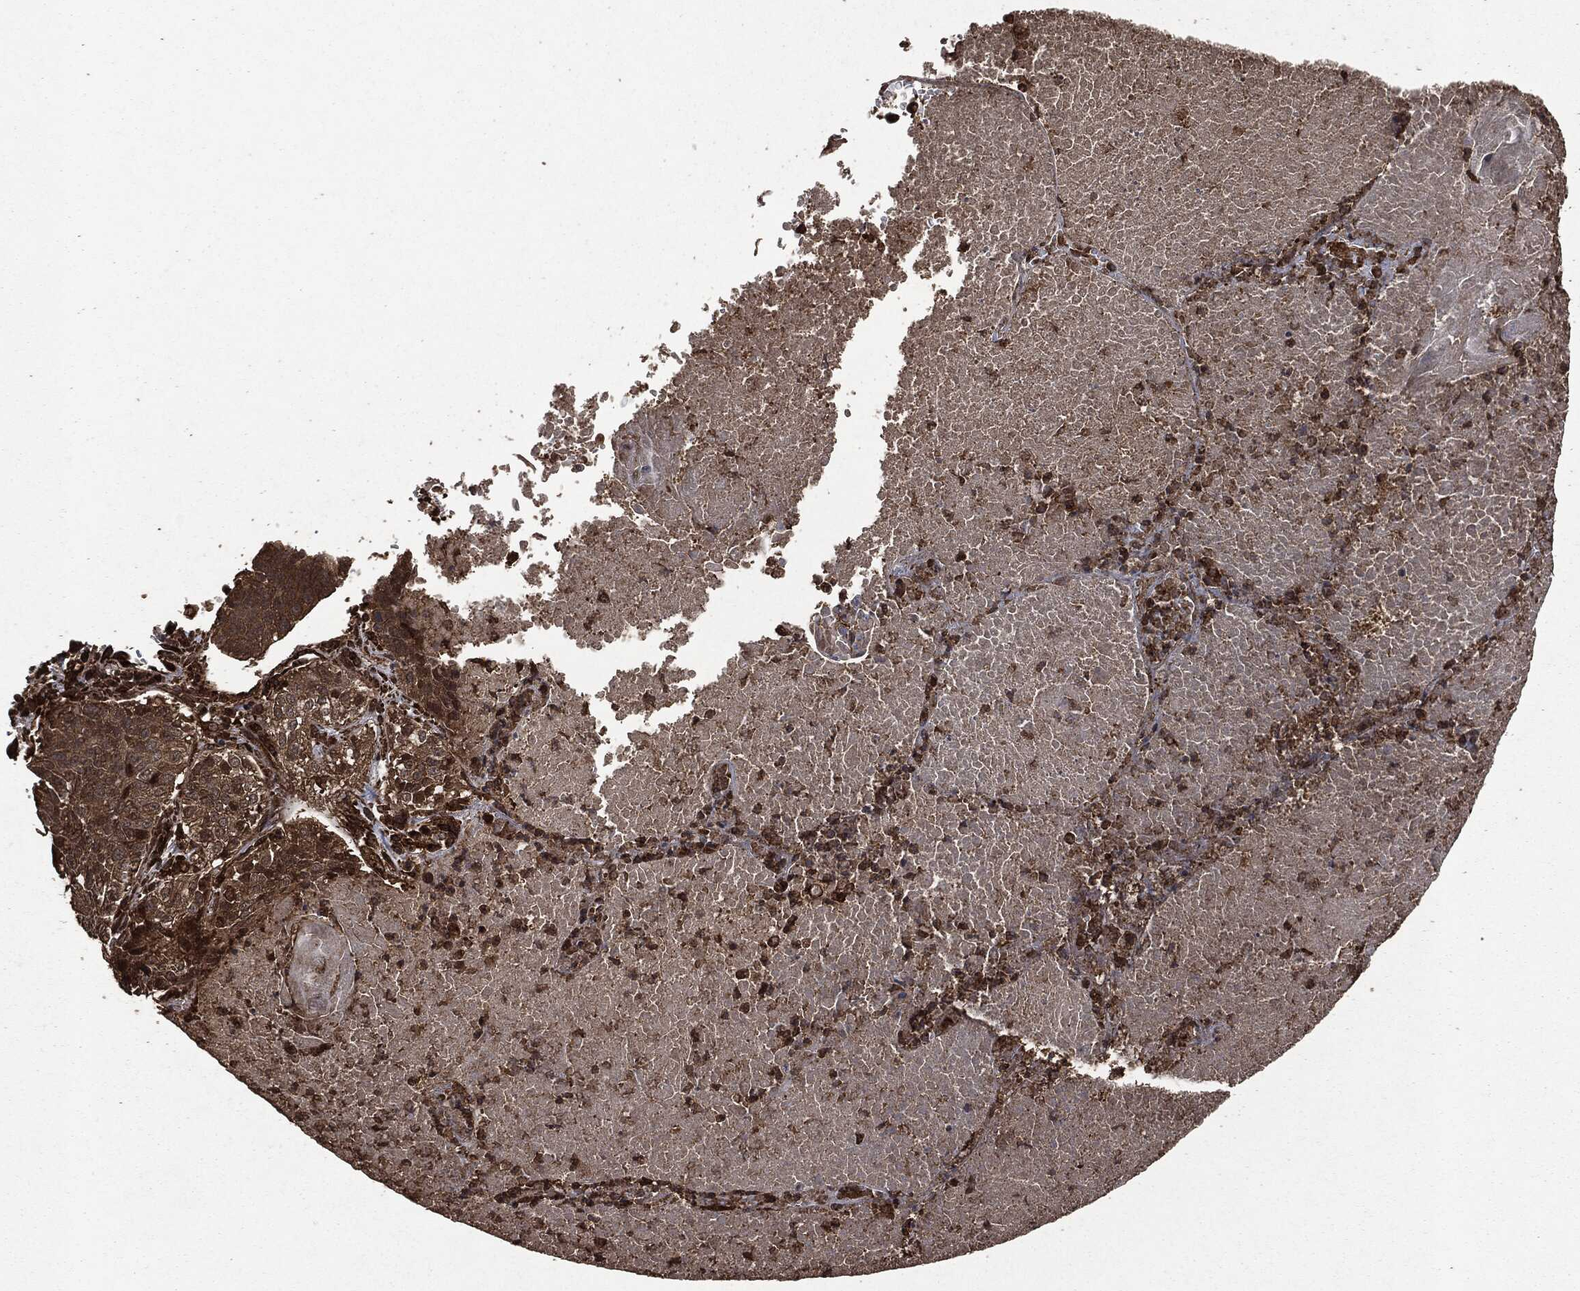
{"staining": {"intensity": "moderate", "quantity": "<25%", "location": "cytoplasmic/membranous"}, "tissue": "lung cancer", "cell_type": "Tumor cells", "image_type": "cancer", "snomed": [{"axis": "morphology", "description": "Squamous cell carcinoma, NOS"}, {"axis": "topography", "description": "Lung"}], "caption": "Lung squamous cell carcinoma stained with a protein marker shows moderate staining in tumor cells.", "gene": "HRAS", "patient": {"sex": "male", "age": 64}}